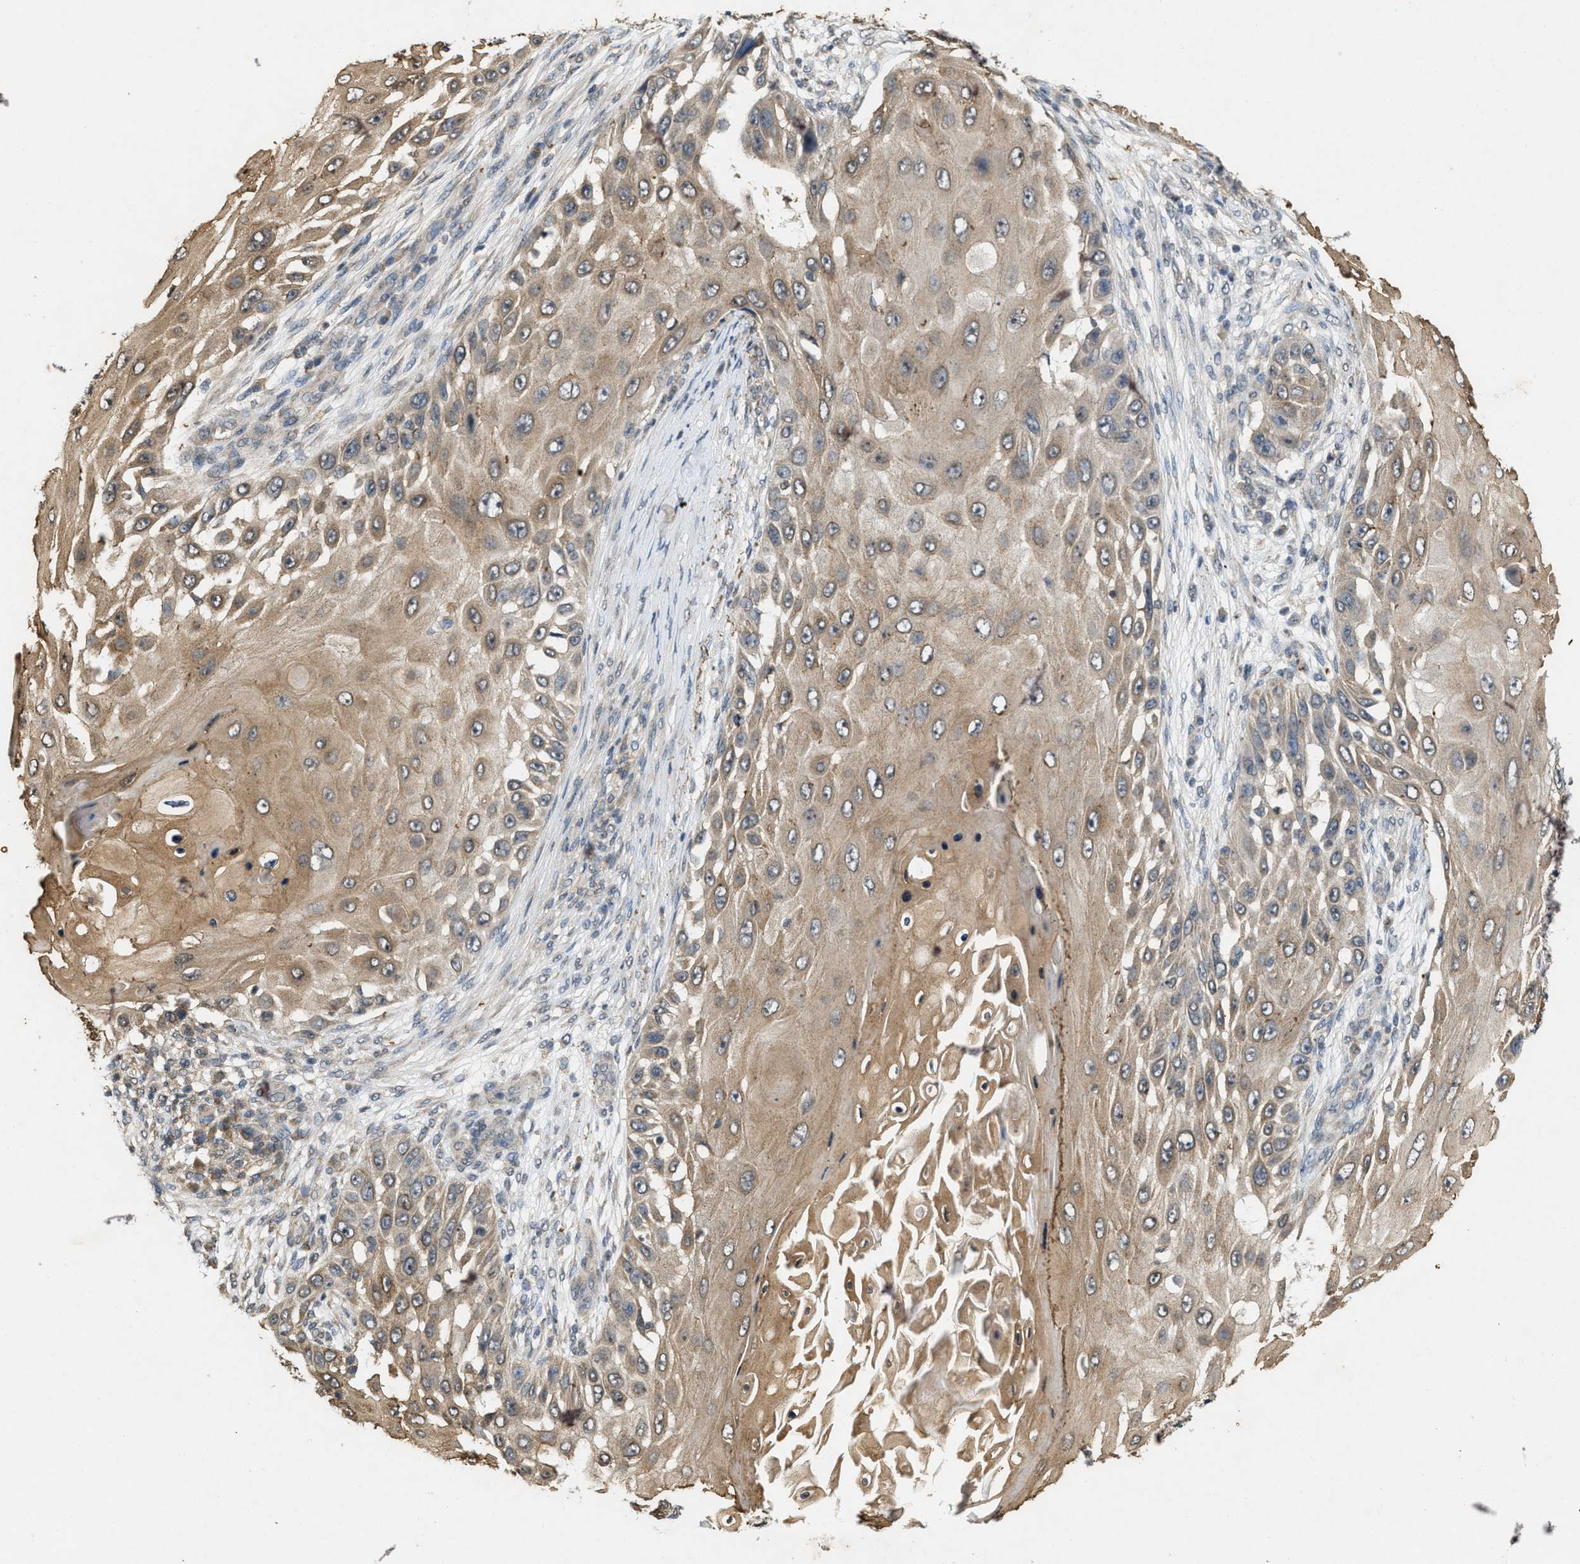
{"staining": {"intensity": "moderate", "quantity": "25%-75%", "location": "cytoplasmic/membranous"}, "tissue": "skin cancer", "cell_type": "Tumor cells", "image_type": "cancer", "snomed": [{"axis": "morphology", "description": "Squamous cell carcinoma, NOS"}, {"axis": "topography", "description": "Skin"}], "caption": "This micrograph displays immunohistochemistry (IHC) staining of human skin squamous cell carcinoma, with medium moderate cytoplasmic/membranous expression in about 25%-75% of tumor cells.", "gene": "KIF21A", "patient": {"sex": "female", "age": 44}}